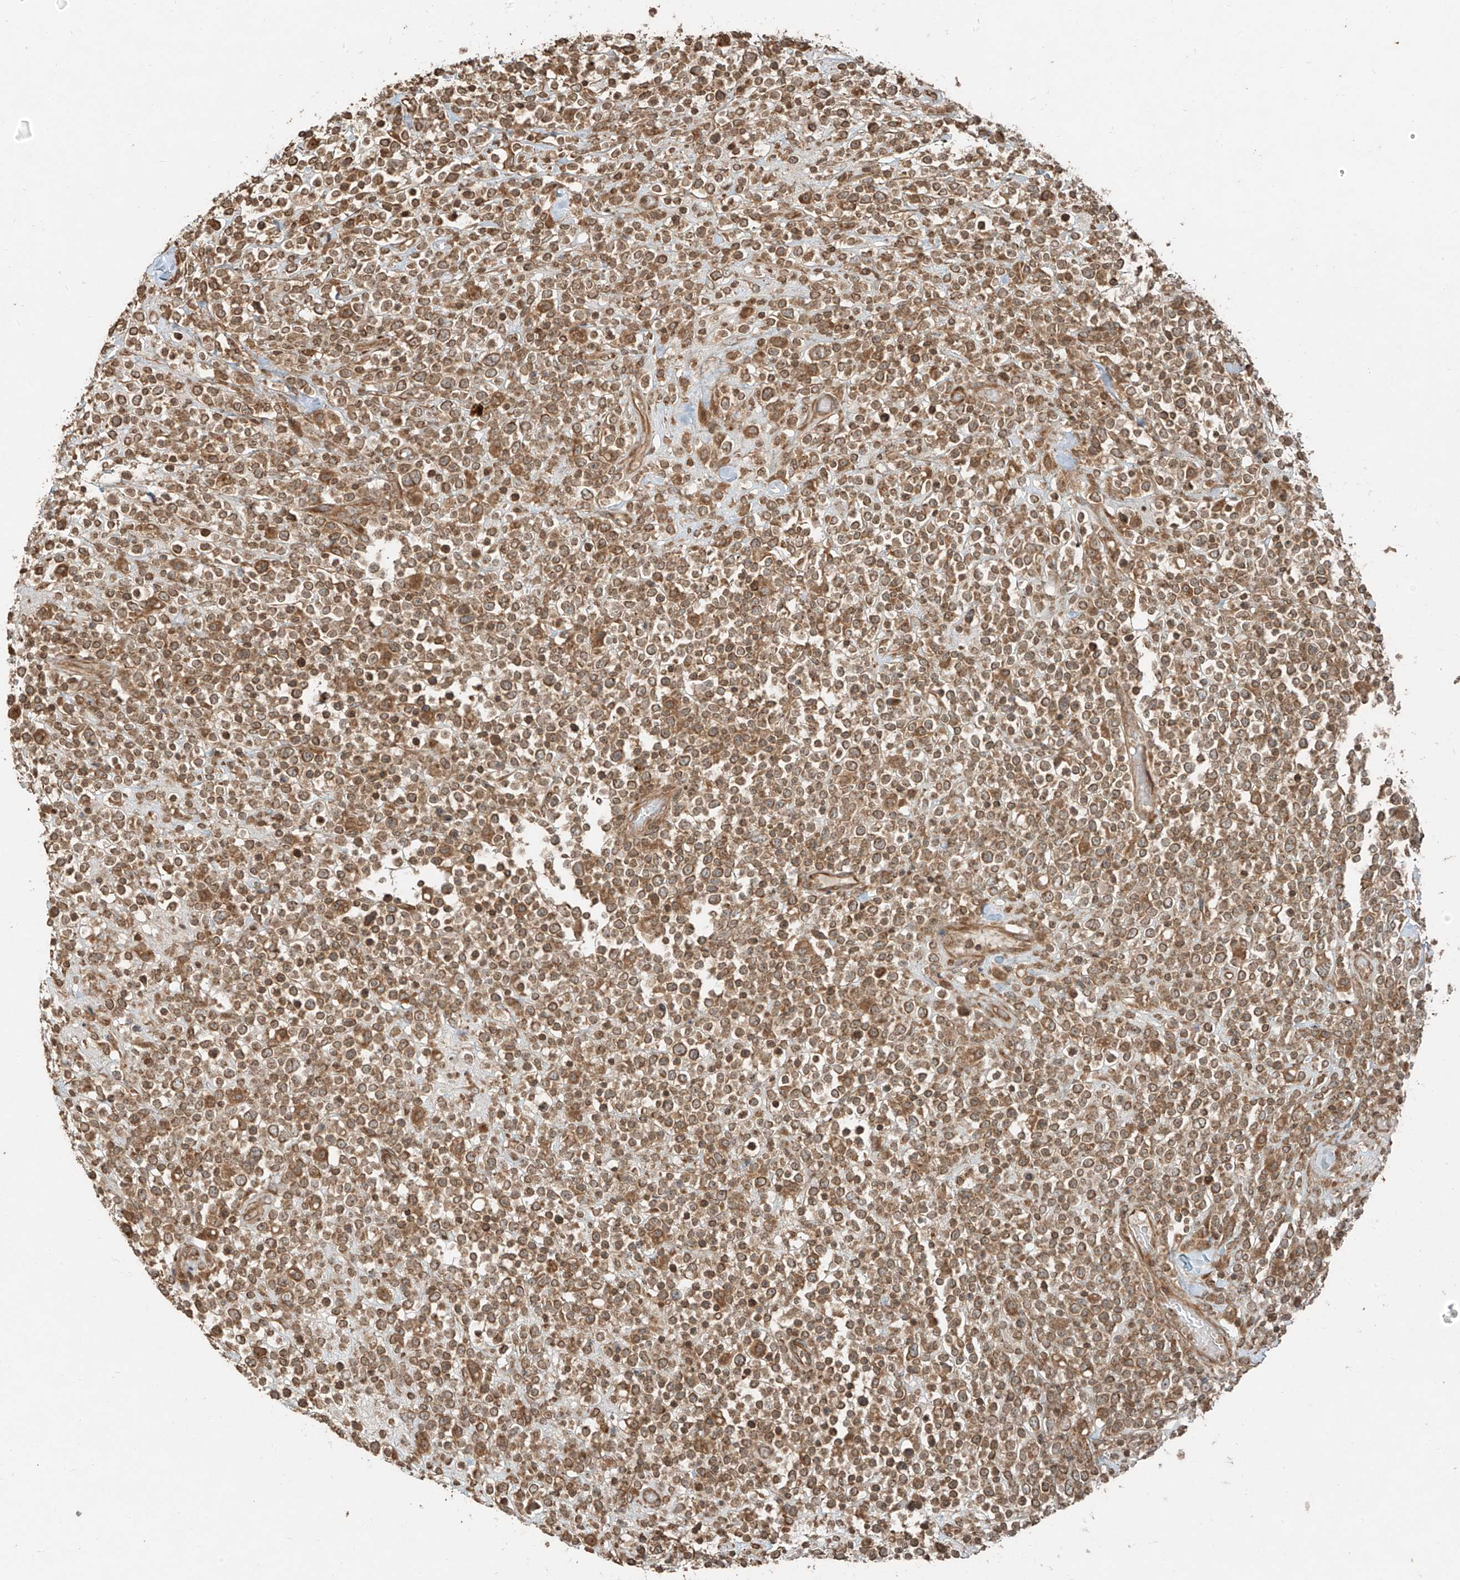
{"staining": {"intensity": "moderate", "quantity": ">75%", "location": "cytoplasmic/membranous"}, "tissue": "lymphoma", "cell_type": "Tumor cells", "image_type": "cancer", "snomed": [{"axis": "morphology", "description": "Malignant lymphoma, non-Hodgkin's type, High grade"}, {"axis": "topography", "description": "Colon"}], "caption": "Human malignant lymphoma, non-Hodgkin's type (high-grade) stained for a protein (brown) displays moderate cytoplasmic/membranous positive positivity in about >75% of tumor cells.", "gene": "ANKZF1", "patient": {"sex": "female", "age": 53}}